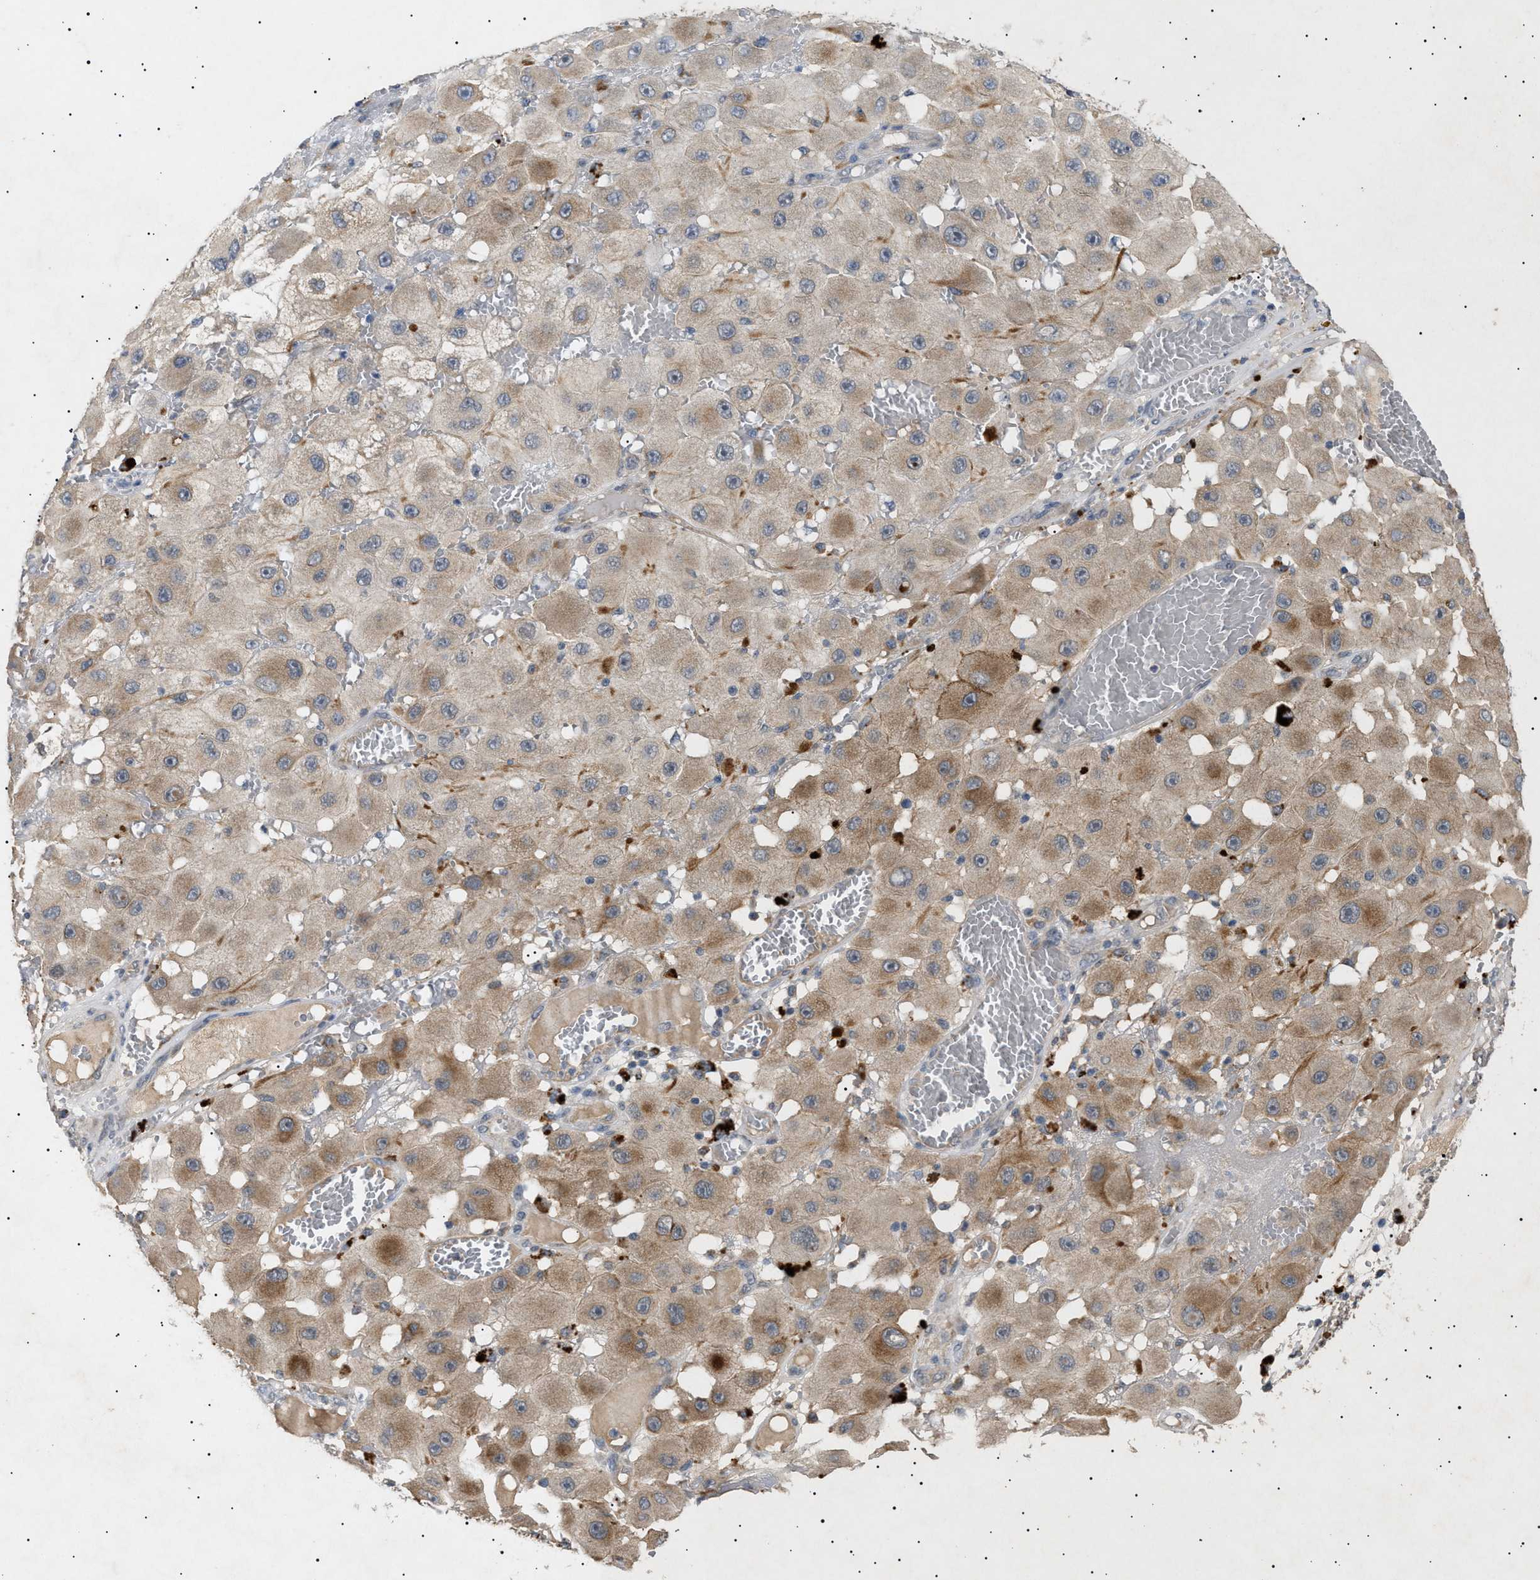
{"staining": {"intensity": "moderate", "quantity": ">75%", "location": "cytoplasmic/membranous"}, "tissue": "melanoma", "cell_type": "Tumor cells", "image_type": "cancer", "snomed": [{"axis": "morphology", "description": "Malignant melanoma, NOS"}, {"axis": "topography", "description": "Skin"}], "caption": "Immunohistochemistry micrograph of neoplastic tissue: malignant melanoma stained using IHC exhibits medium levels of moderate protein expression localized specifically in the cytoplasmic/membranous of tumor cells, appearing as a cytoplasmic/membranous brown color.", "gene": "SIRT5", "patient": {"sex": "female", "age": 81}}